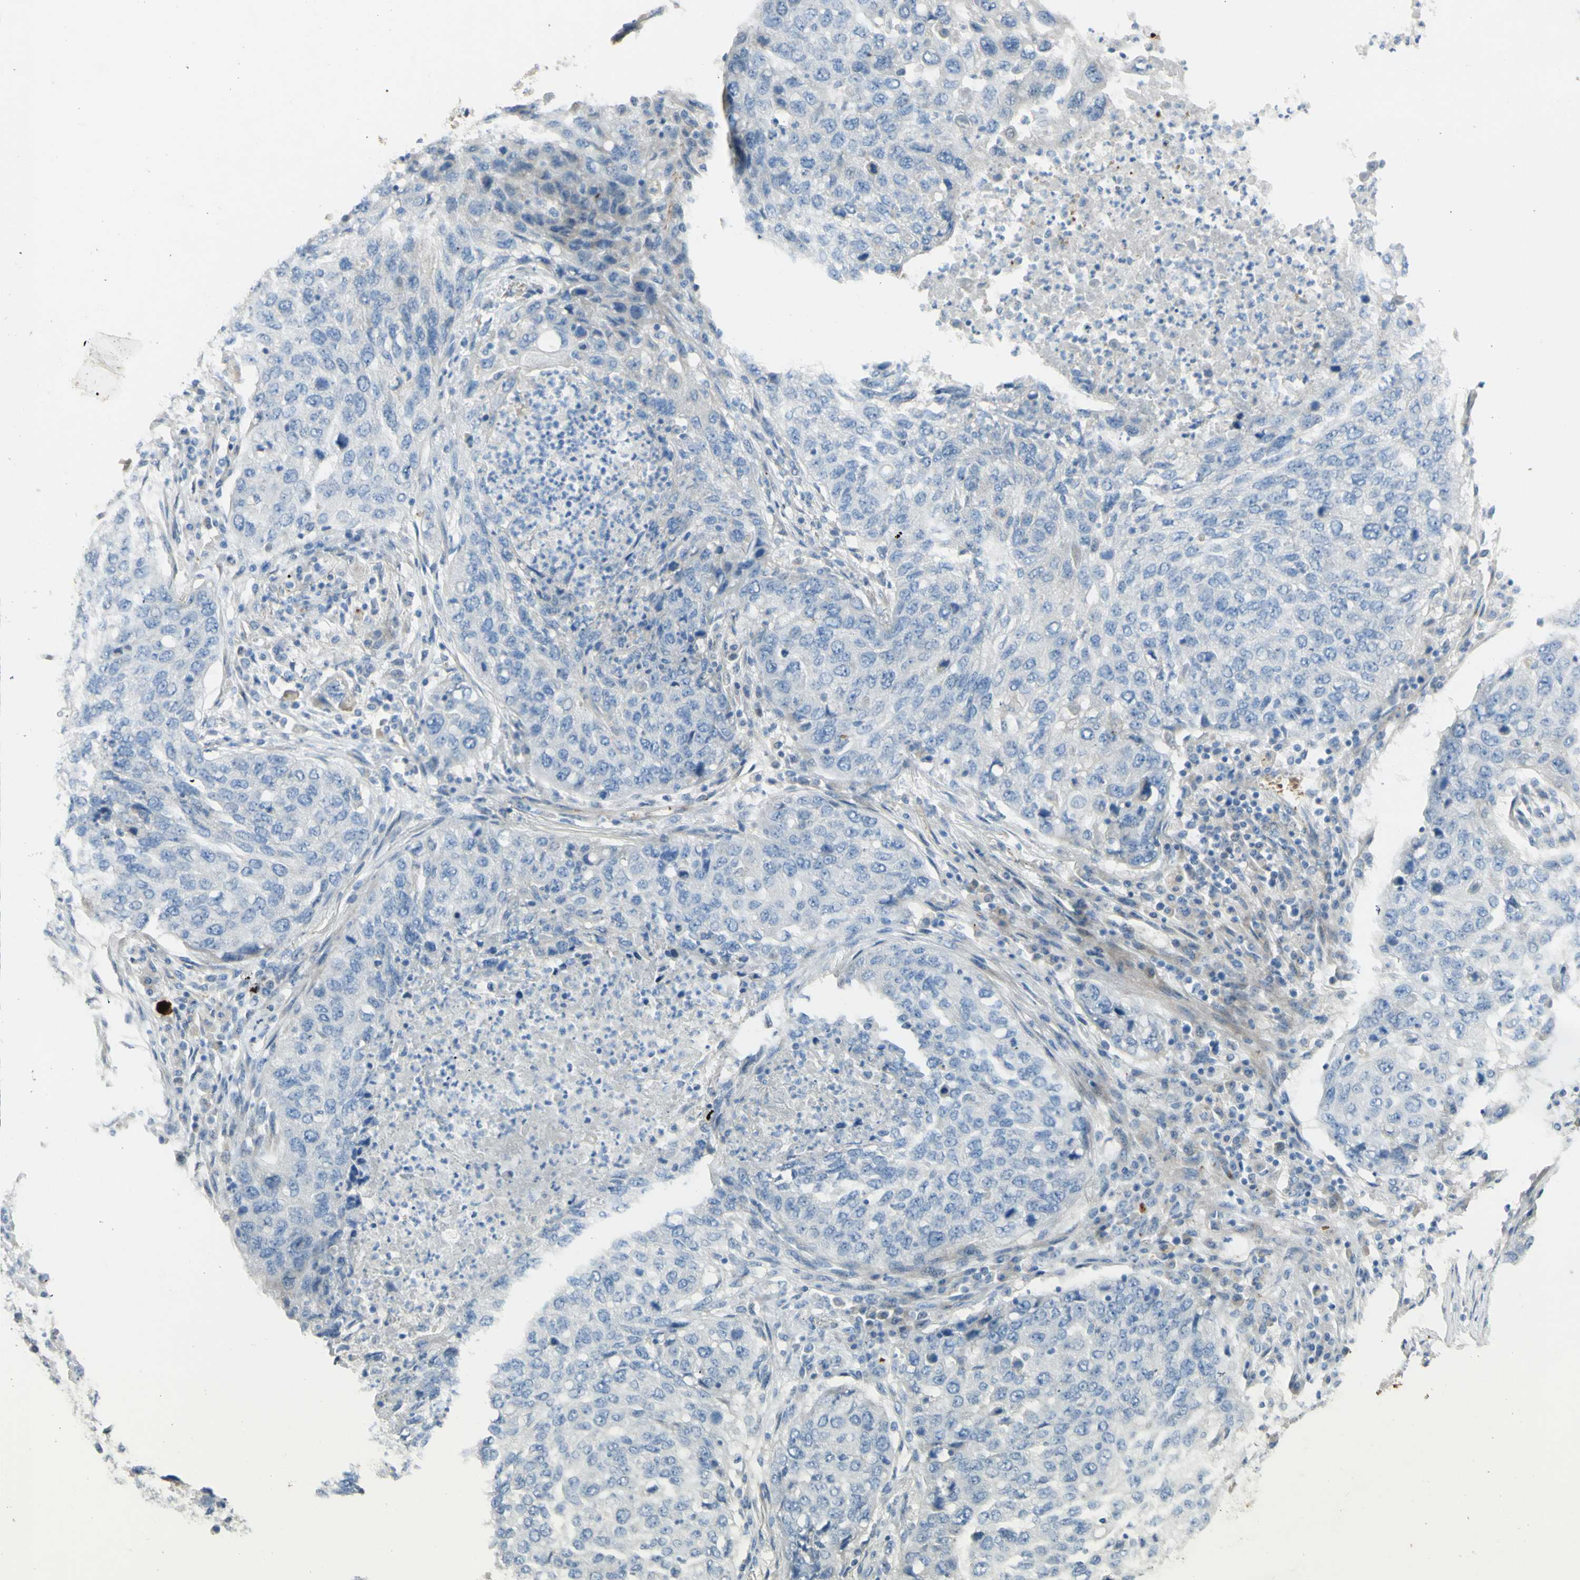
{"staining": {"intensity": "negative", "quantity": "none", "location": "none"}, "tissue": "lung cancer", "cell_type": "Tumor cells", "image_type": "cancer", "snomed": [{"axis": "morphology", "description": "Squamous cell carcinoma, NOS"}, {"axis": "topography", "description": "Lung"}], "caption": "An IHC photomicrograph of lung cancer is shown. There is no staining in tumor cells of lung cancer. (DAB (3,3'-diaminobenzidine) immunohistochemistry visualized using brightfield microscopy, high magnification).", "gene": "GAN", "patient": {"sex": "female", "age": 63}}